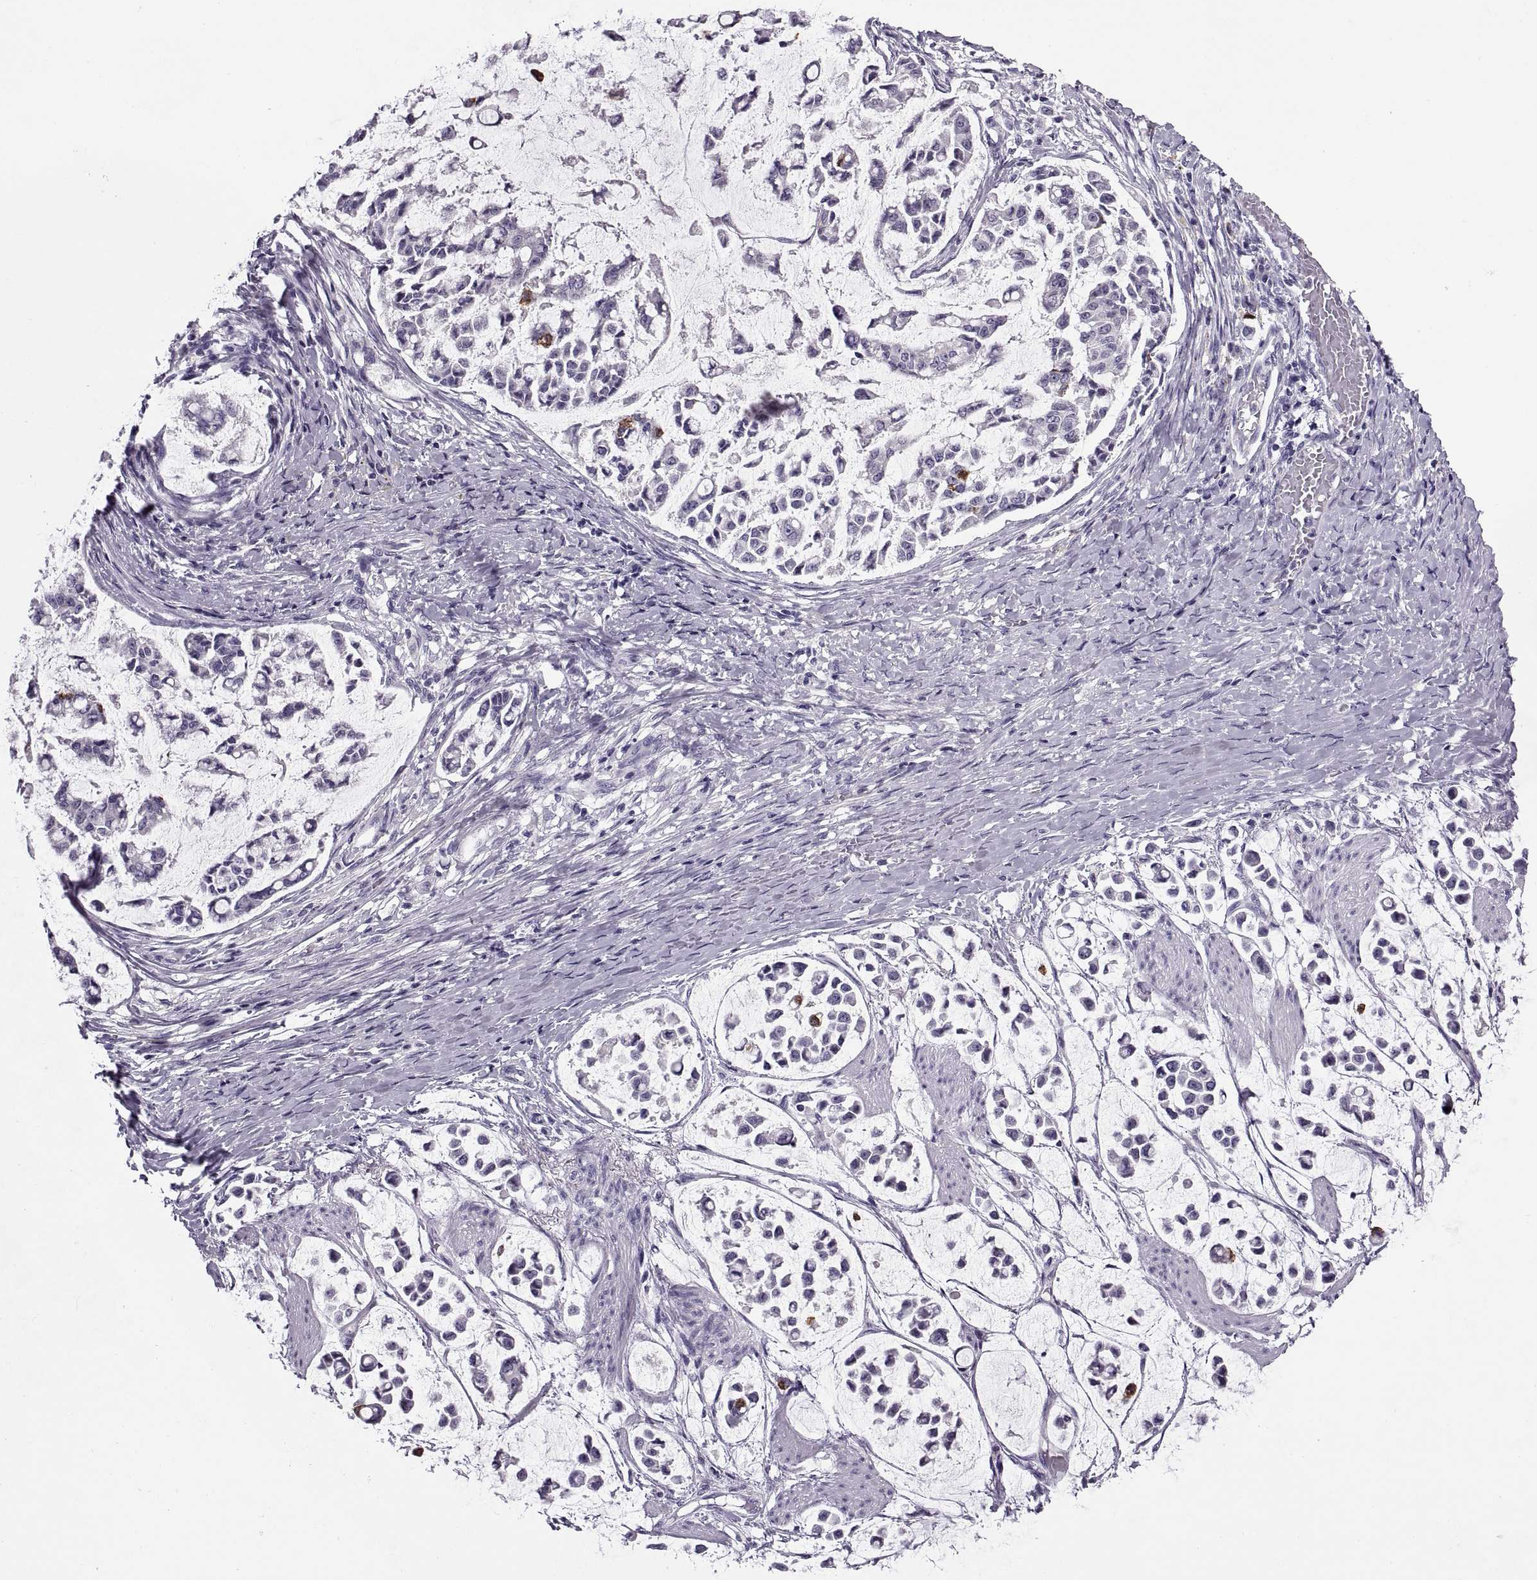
{"staining": {"intensity": "moderate", "quantity": "<25%", "location": "cytoplasmic/membranous"}, "tissue": "stomach cancer", "cell_type": "Tumor cells", "image_type": "cancer", "snomed": [{"axis": "morphology", "description": "Adenocarcinoma, NOS"}, {"axis": "topography", "description": "Stomach"}], "caption": "IHC staining of stomach cancer, which exhibits low levels of moderate cytoplasmic/membranous expression in about <25% of tumor cells indicating moderate cytoplasmic/membranous protein staining. The staining was performed using DAB (3,3'-diaminobenzidine) (brown) for protein detection and nuclei were counterstained in hematoxylin (blue).", "gene": "MAGEB1", "patient": {"sex": "male", "age": 82}}